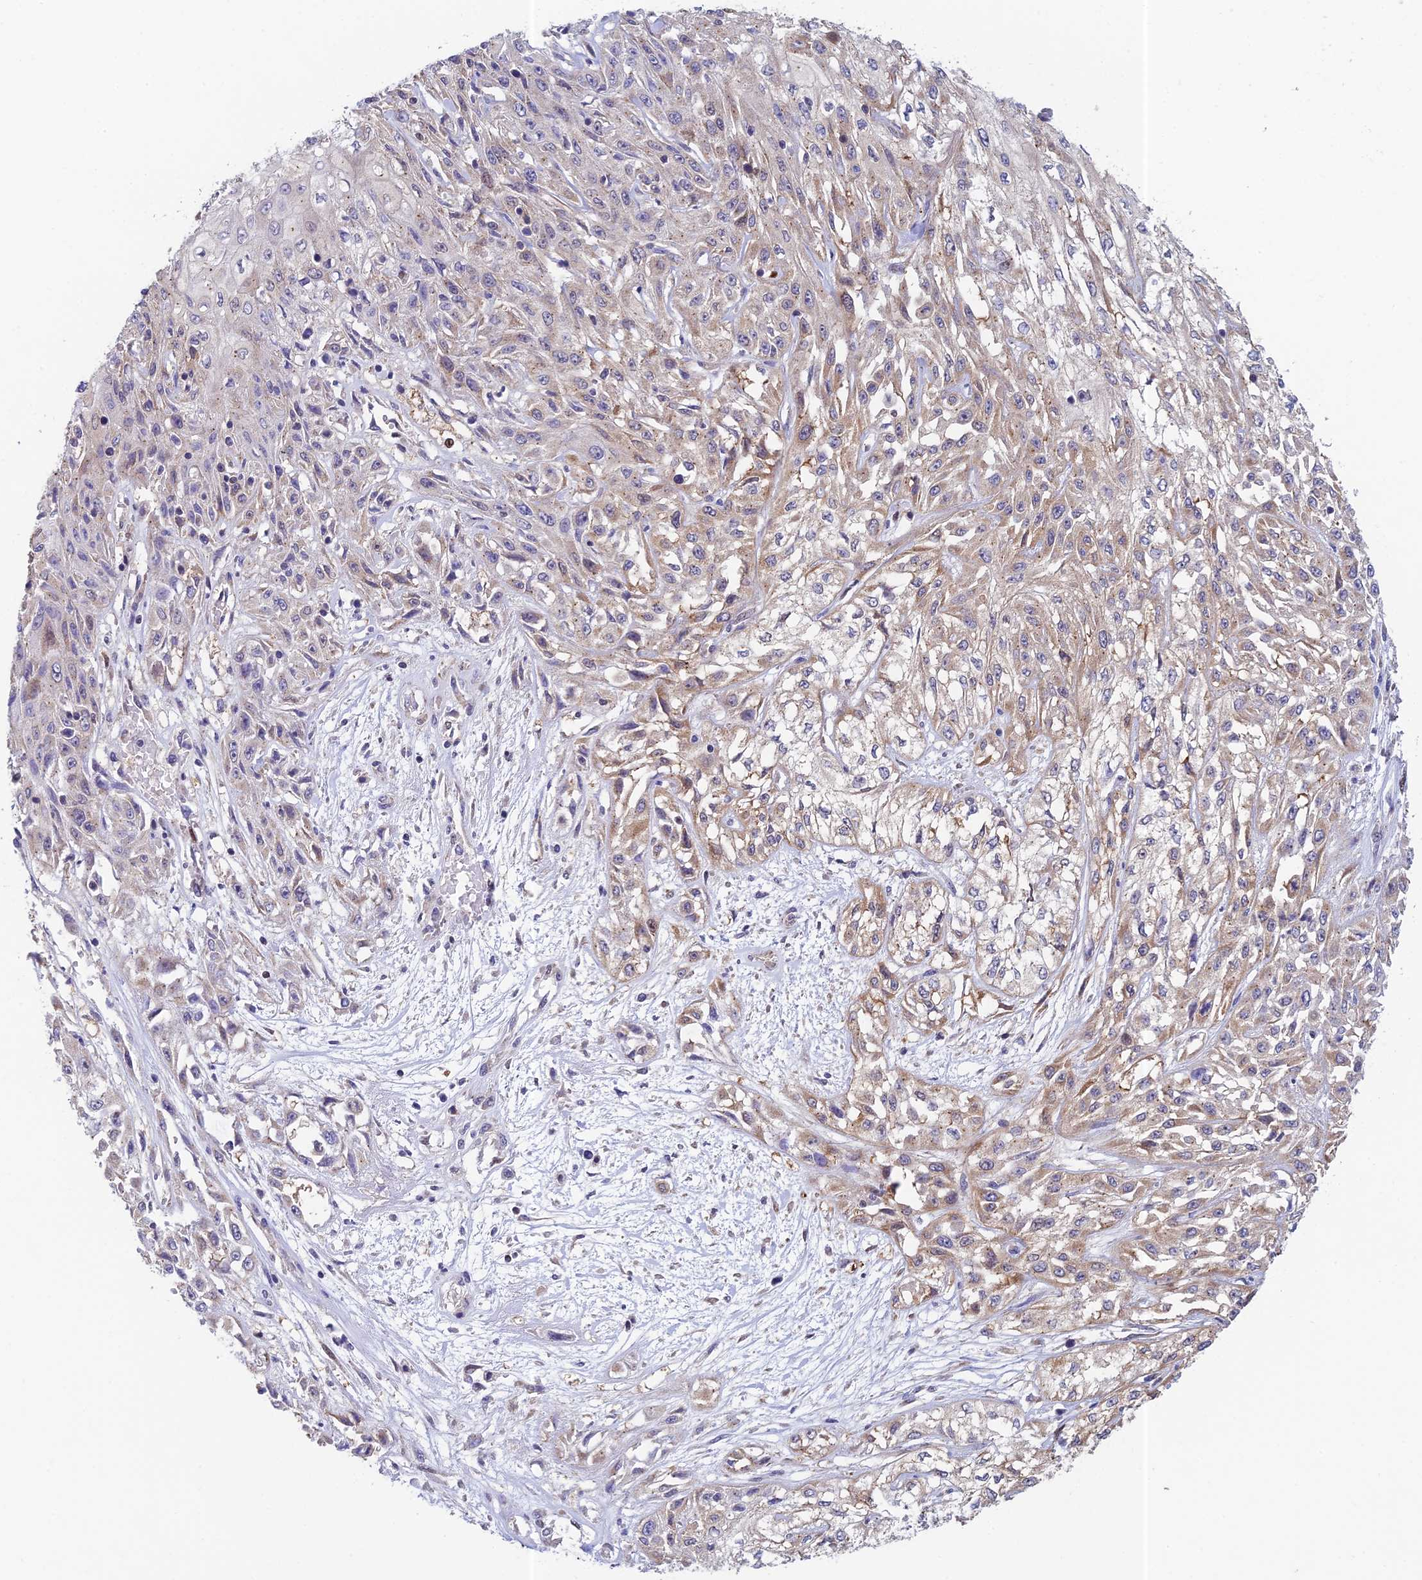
{"staining": {"intensity": "weak", "quantity": "25%-75%", "location": "cytoplasmic/membranous"}, "tissue": "skin cancer", "cell_type": "Tumor cells", "image_type": "cancer", "snomed": [{"axis": "morphology", "description": "Squamous cell carcinoma, NOS"}, {"axis": "morphology", "description": "Squamous cell carcinoma, metastatic, NOS"}, {"axis": "topography", "description": "Skin"}, {"axis": "topography", "description": "Lymph node"}], "caption": "Immunohistochemistry photomicrograph of neoplastic tissue: human skin cancer (metastatic squamous cell carcinoma) stained using IHC exhibits low levels of weak protein expression localized specifically in the cytoplasmic/membranous of tumor cells, appearing as a cytoplasmic/membranous brown color.", "gene": "MRPL17", "patient": {"sex": "male", "age": 75}}